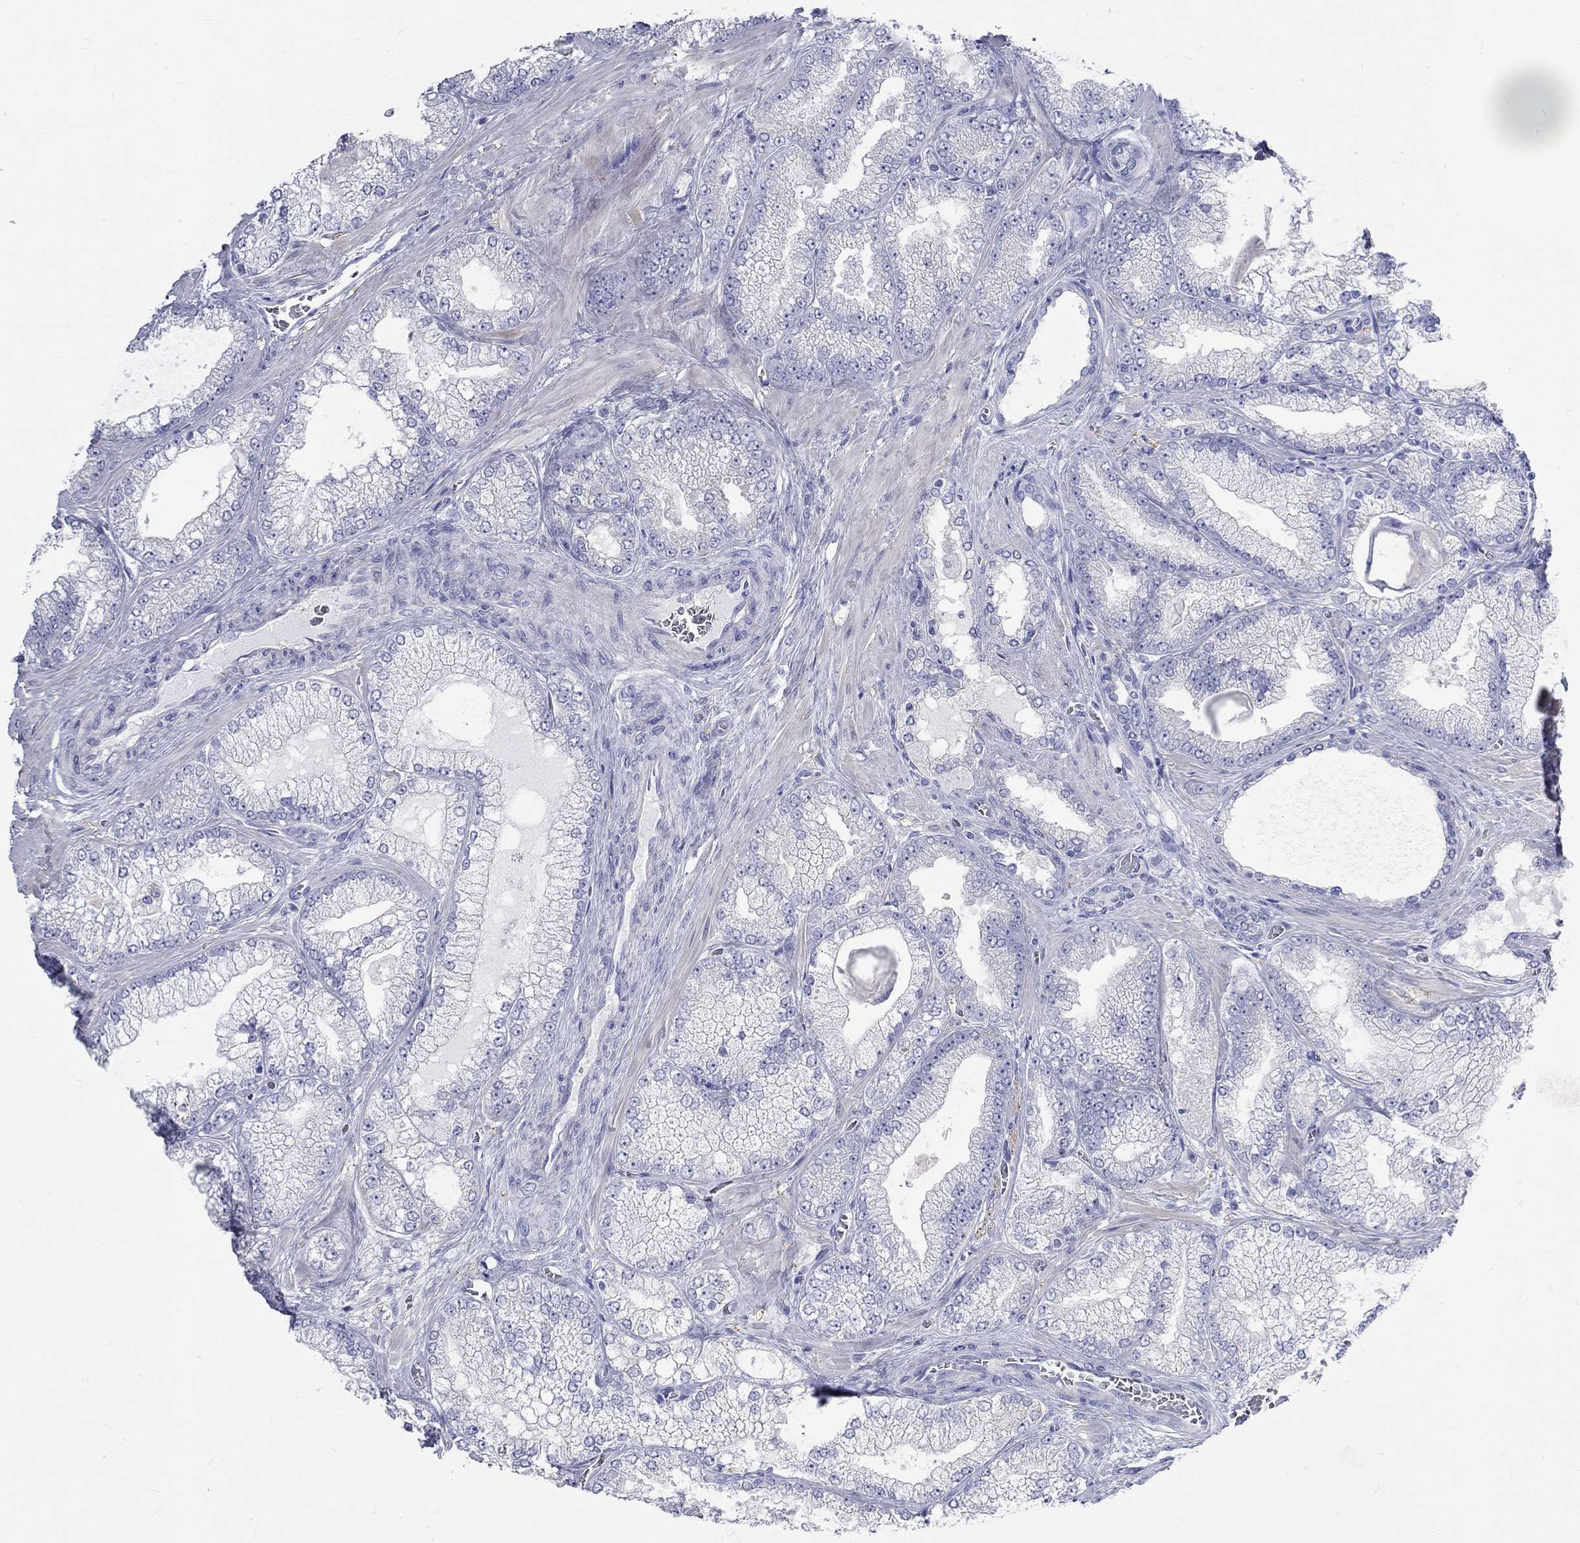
{"staining": {"intensity": "negative", "quantity": "none", "location": "none"}, "tissue": "prostate cancer", "cell_type": "Tumor cells", "image_type": "cancer", "snomed": [{"axis": "morphology", "description": "Adenocarcinoma, Low grade"}, {"axis": "topography", "description": "Prostate"}], "caption": "A high-resolution micrograph shows immunohistochemistry (IHC) staining of prostate low-grade adenocarcinoma, which exhibits no significant positivity in tumor cells.", "gene": "SPATA9", "patient": {"sex": "male", "age": 57}}